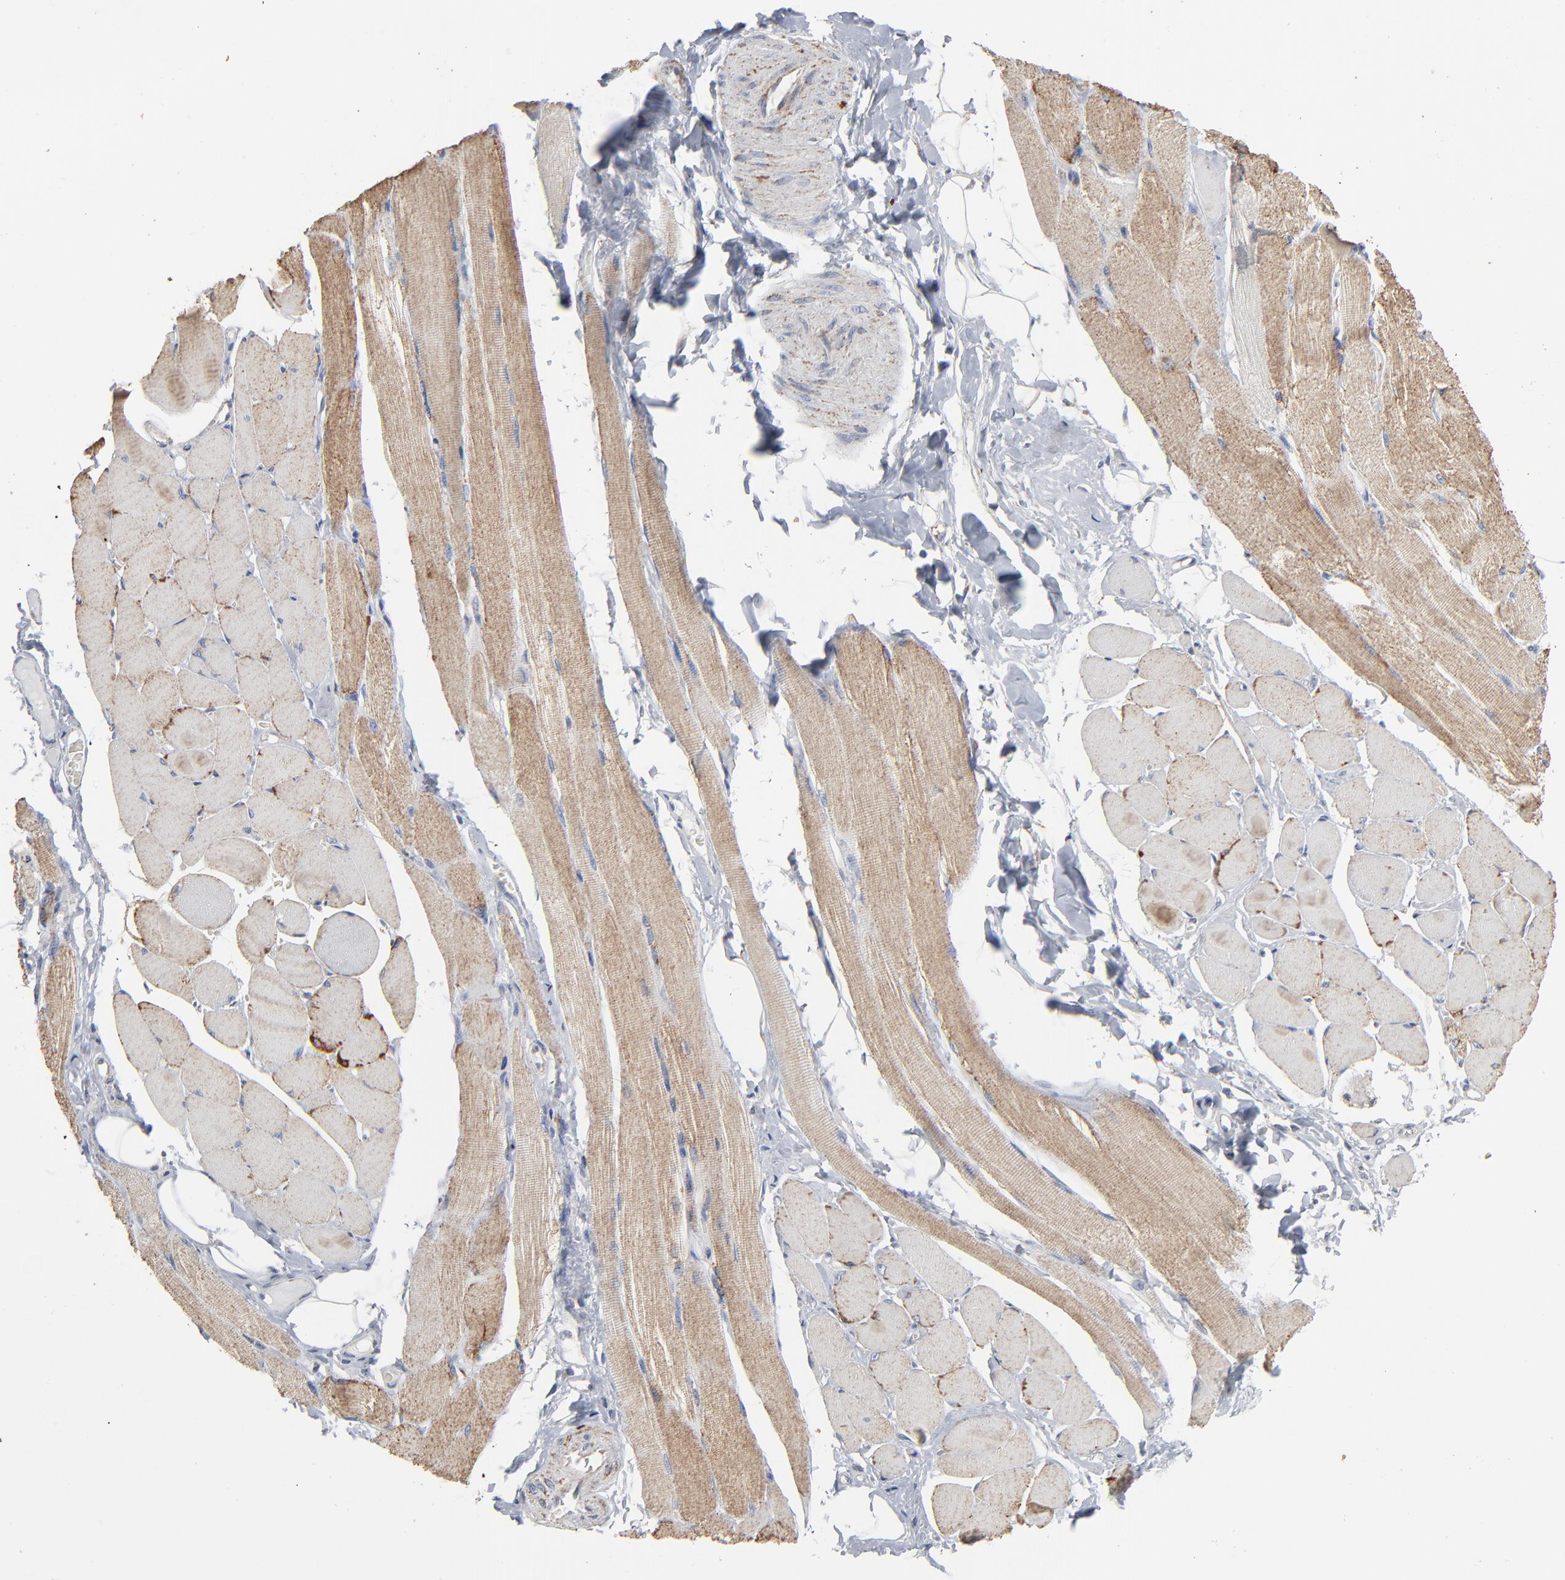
{"staining": {"intensity": "moderate", "quantity": ">75%", "location": "cytoplasmic/membranous"}, "tissue": "skeletal muscle", "cell_type": "Myocytes", "image_type": "normal", "snomed": [{"axis": "morphology", "description": "Normal tissue, NOS"}, {"axis": "topography", "description": "Skeletal muscle"}, {"axis": "topography", "description": "Peripheral nerve tissue"}], "caption": "Human skeletal muscle stained with a brown dye exhibits moderate cytoplasmic/membranous positive positivity in about >75% of myocytes.", "gene": "UQCRC1", "patient": {"sex": "female", "age": 84}}